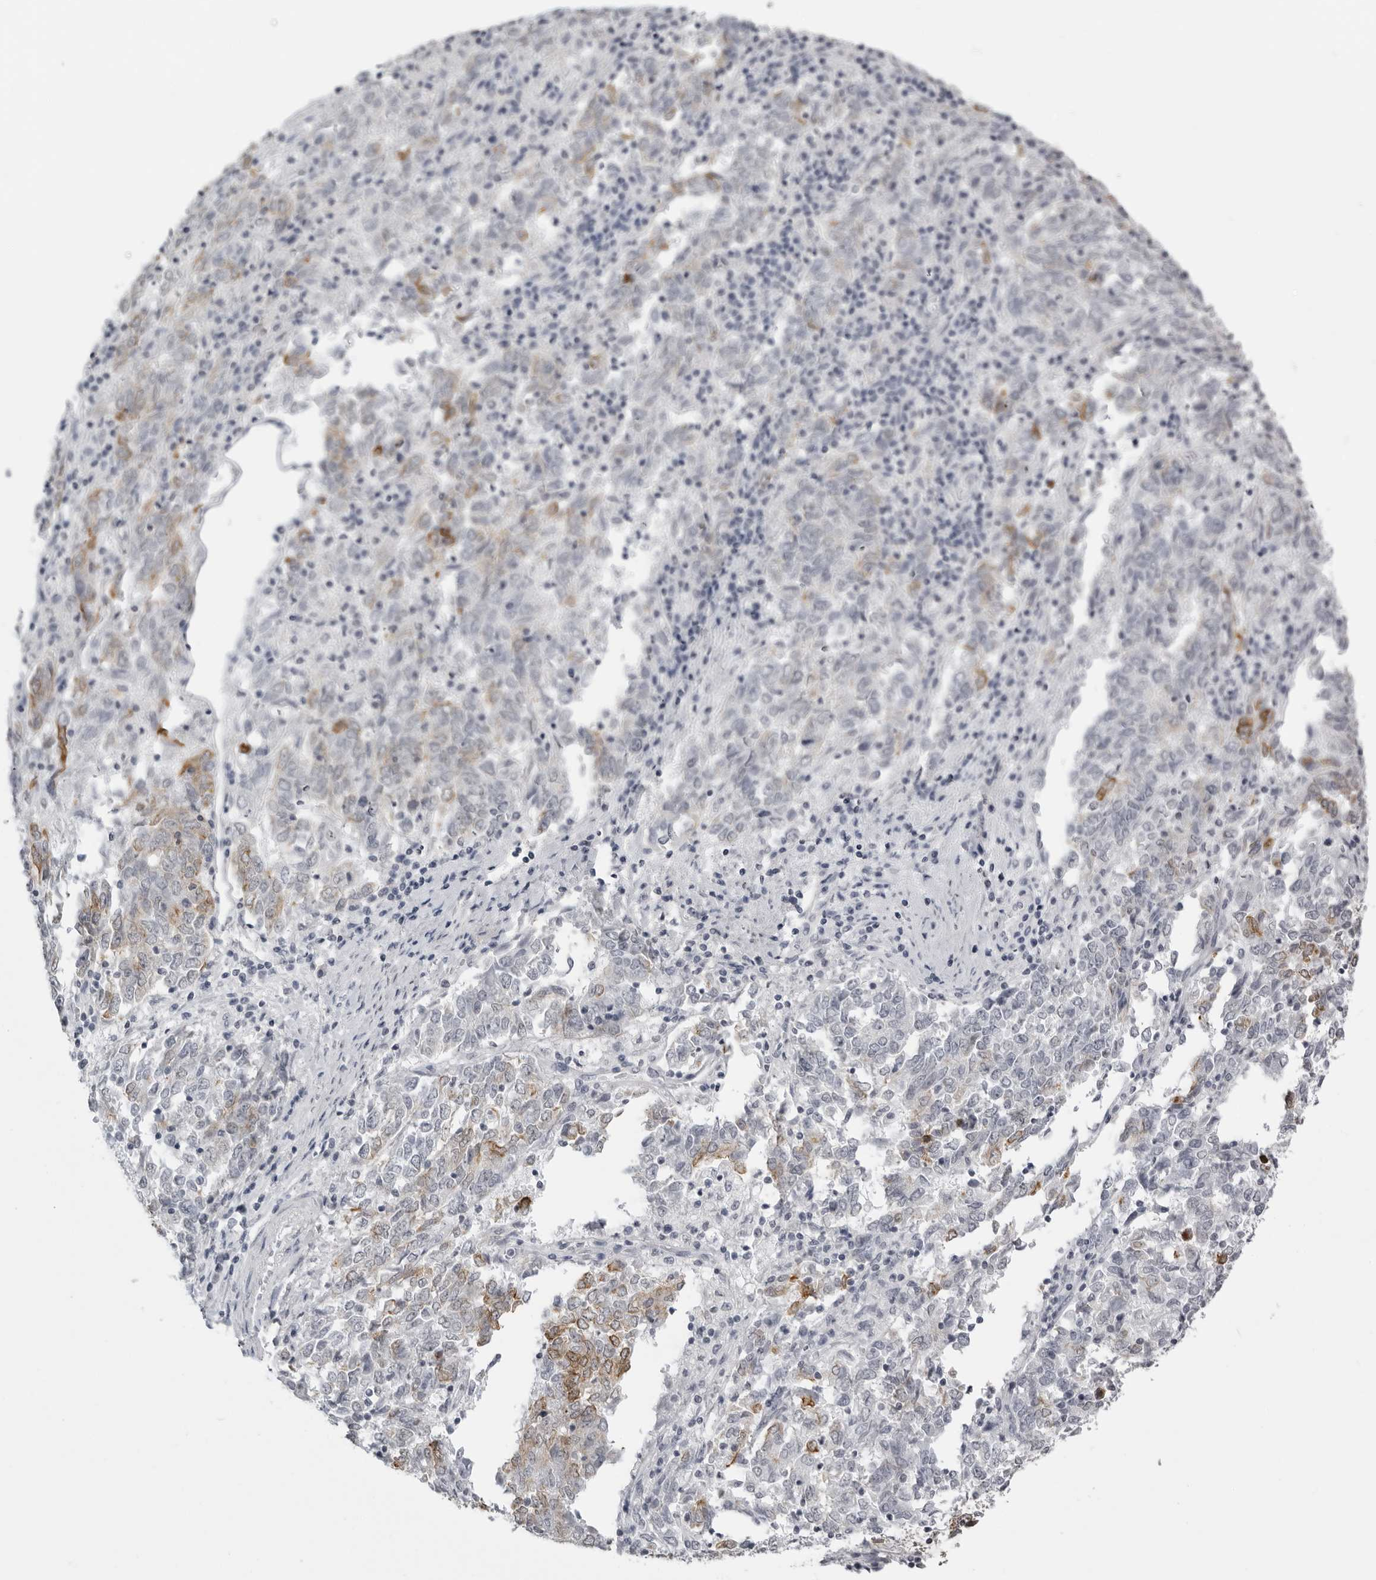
{"staining": {"intensity": "strong", "quantity": "25%-75%", "location": "cytoplasmic/membranous"}, "tissue": "endometrial cancer", "cell_type": "Tumor cells", "image_type": "cancer", "snomed": [{"axis": "morphology", "description": "Adenocarcinoma, NOS"}, {"axis": "topography", "description": "Endometrium"}], "caption": "A high-resolution micrograph shows immunohistochemistry (IHC) staining of endometrial cancer (adenocarcinoma), which exhibits strong cytoplasmic/membranous expression in about 25%-75% of tumor cells.", "gene": "SERPINF2", "patient": {"sex": "female", "age": 80}}